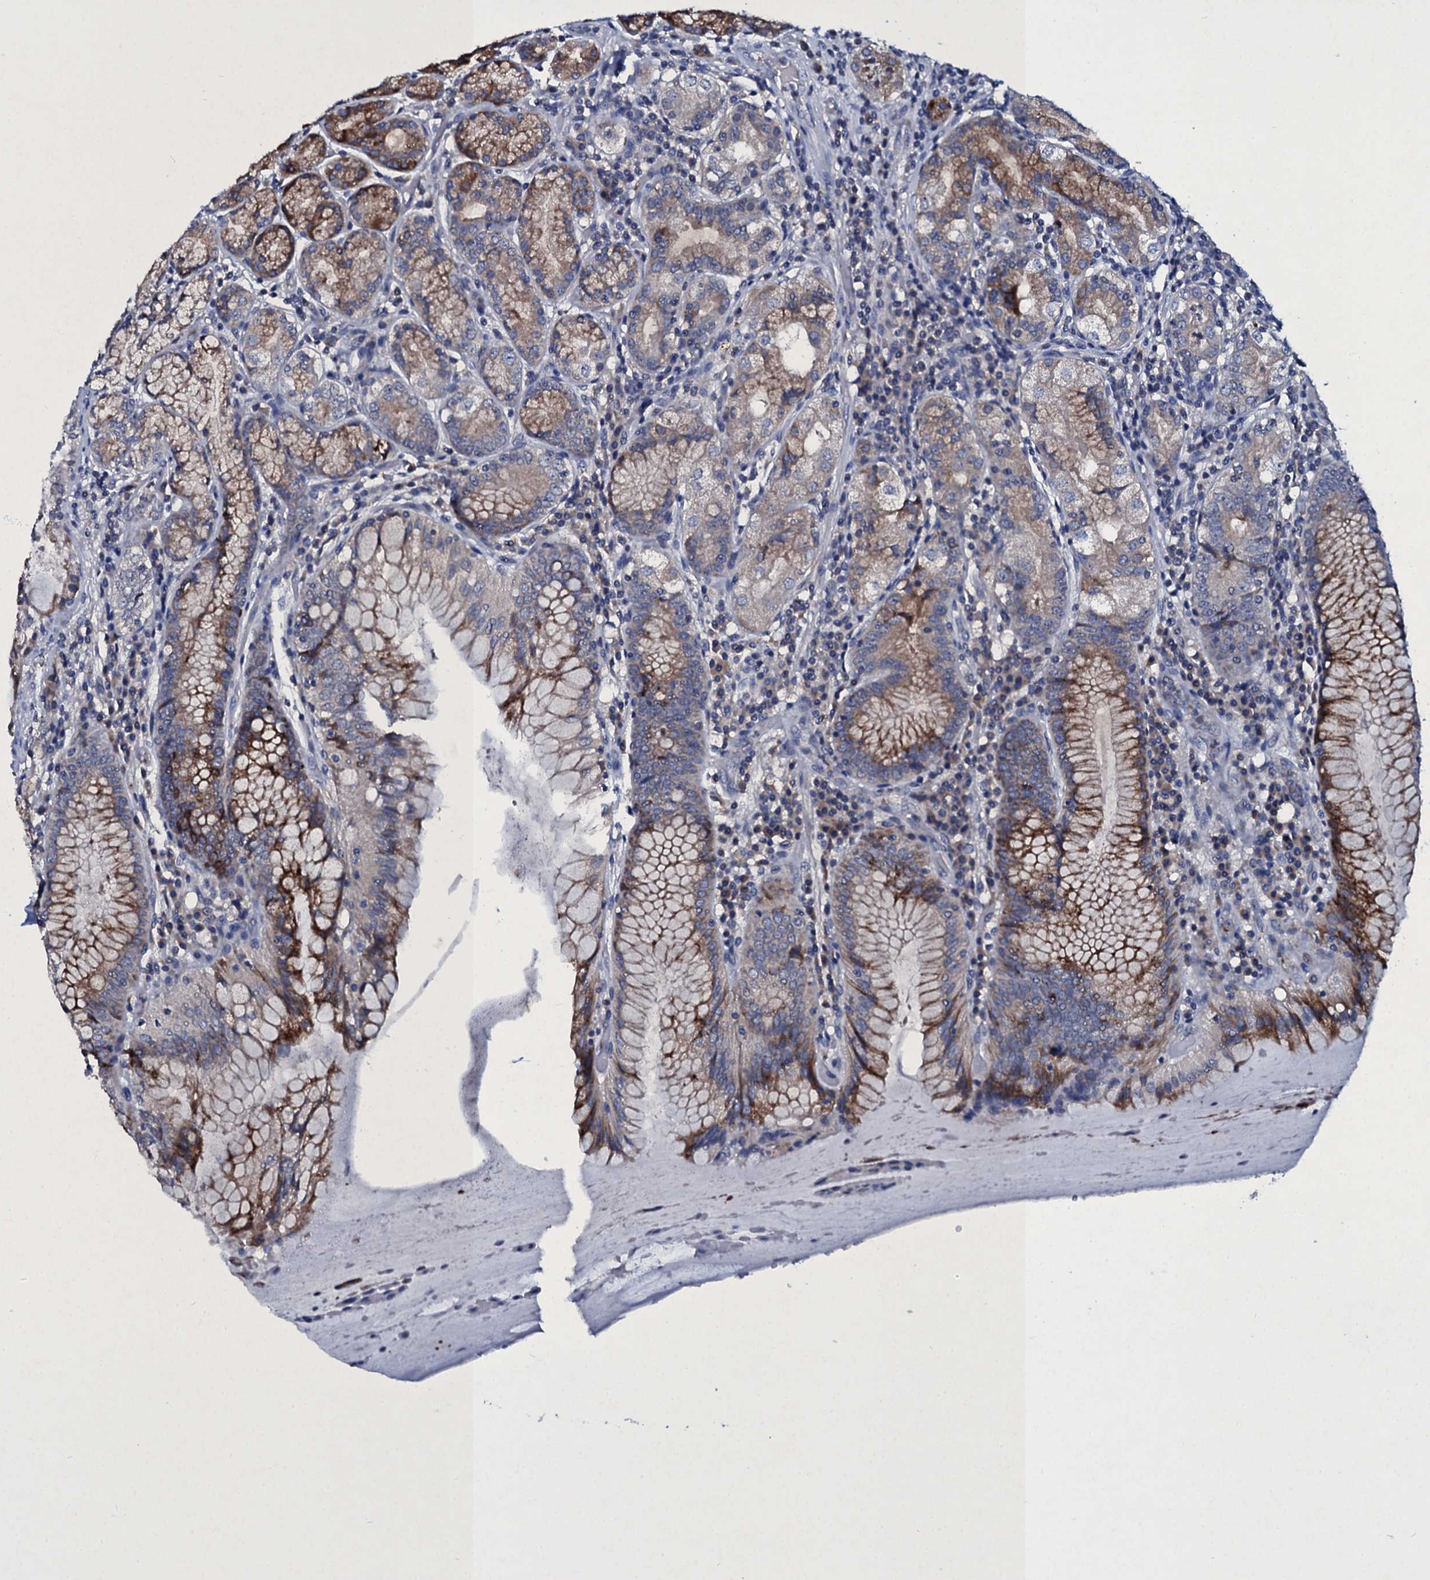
{"staining": {"intensity": "moderate", "quantity": ">75%", "location": "cytoplasmic/membranous"}, "tissue": "stomach", "cell_type": "Glandular cells", "image_type": "normal", "snomed": [{"axis": "morphology", "description": "Normal tissue, NOS"}, {"axis": "topography", "description": "Stomach, upper"}, {"axis": "topography", "description": "Stomach, lower"}], "caption": "Immunohistochemistry (IHC) of benign stomach reveals medium levels of moderate cytoplasmic/membranous expression in approximately >75% of glandular cells. Immunohistochemistry stains the protein of interest in brown and the nuclei are stained blue.", "gene": "TPGS2", "patient": {"sex": "female", "age": 76}}